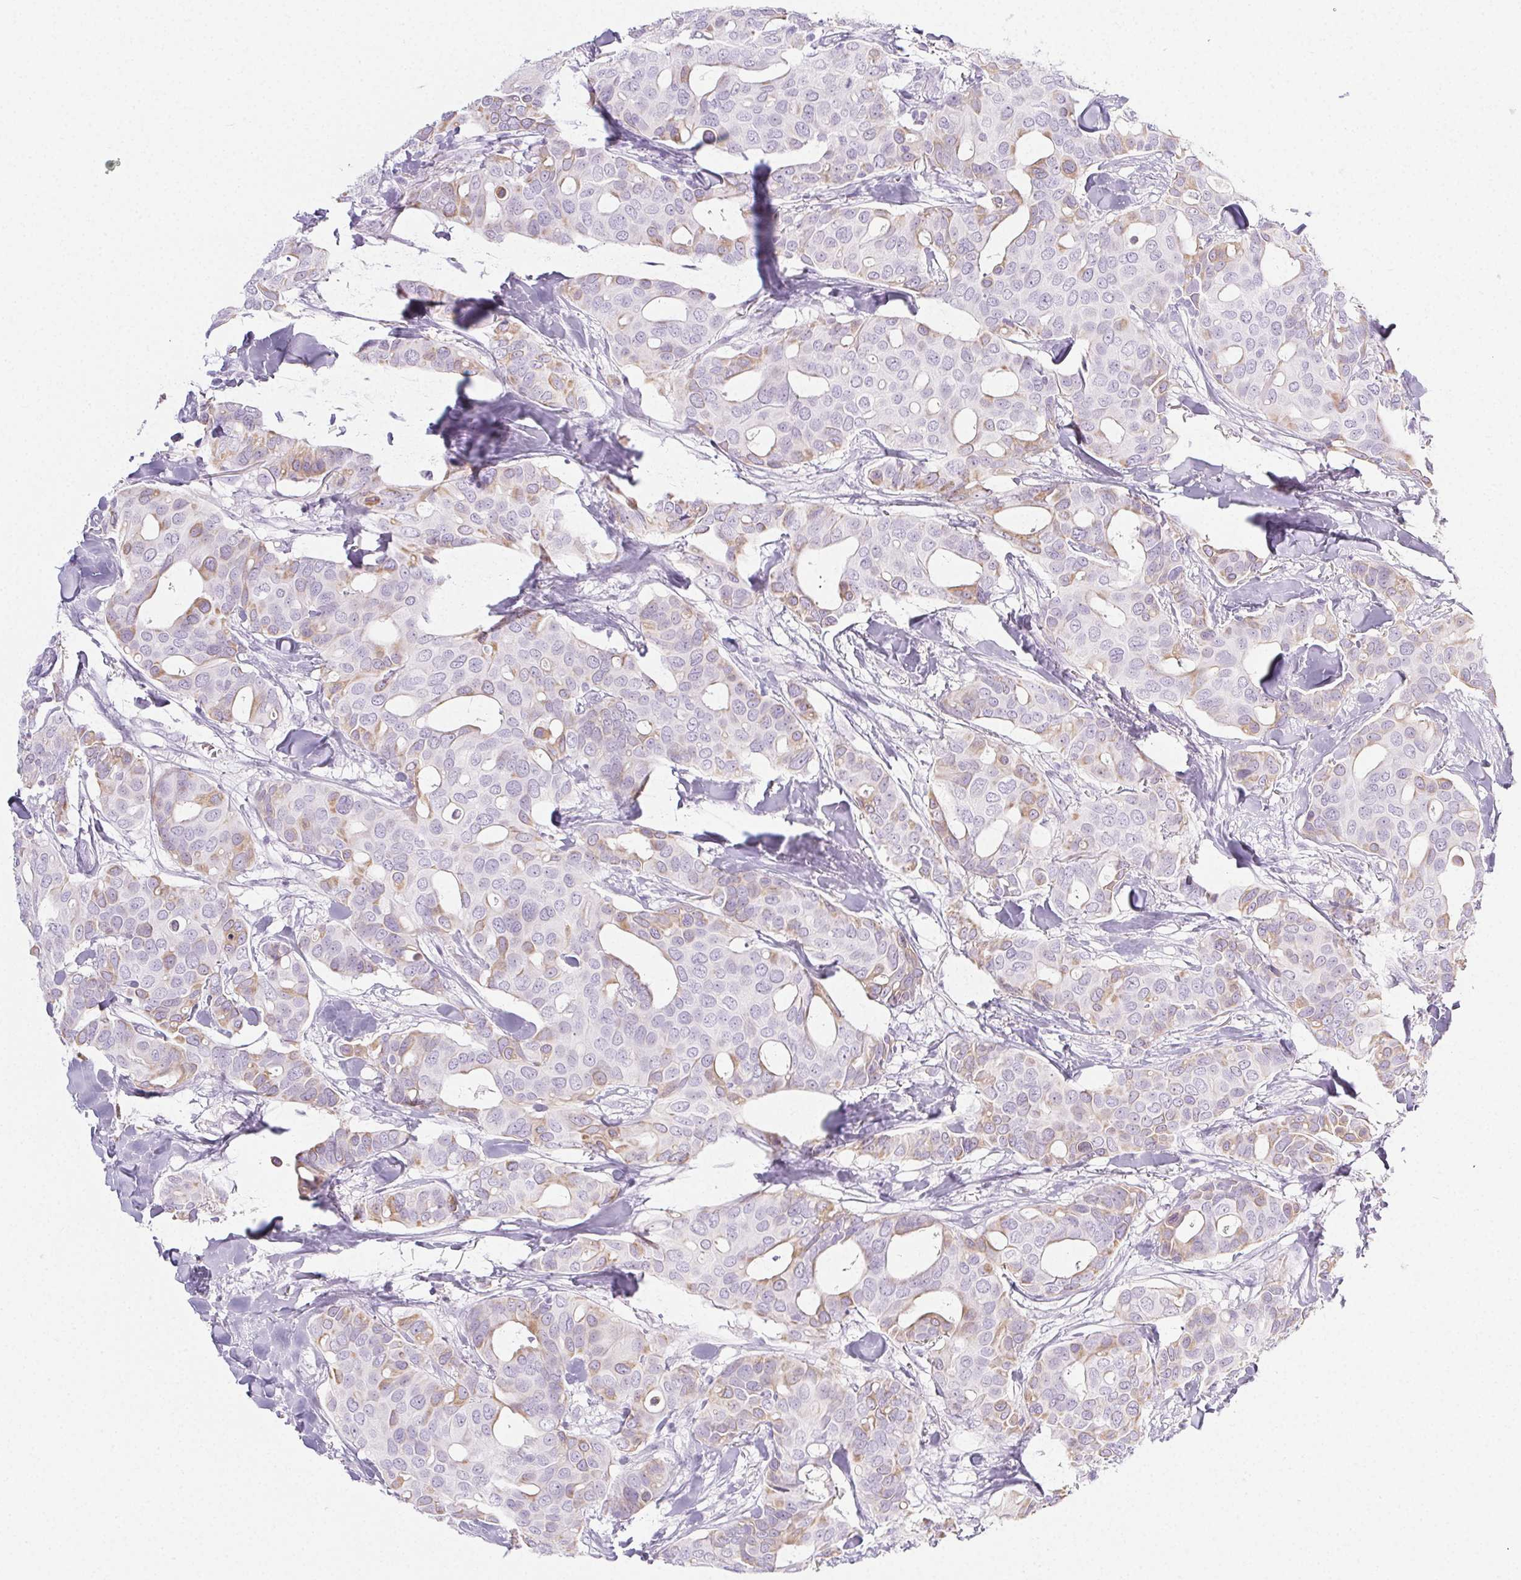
{"staining": {"intensity": "weak", "quantity": "<25%", "location": "cytoplasmic/membranous"}, "tissue": "breast cancer", "cell_type": "Tumor cells", "image_type": "cancer", "snomed": [{"axis": "morphology", "description": "Duct carcinoma"}, {"axis": "topography", "description": "Breast"}], "caption": "IHC photomicrograph of neoplastic tissue: breast cancer stained with DAB demonstrates no significant protein staining in tumor cells. (Brightfield microscopy of DAB IHC at high magnification).", "gene": "PI3", "patient": {"sex": "female", "age": 54}}